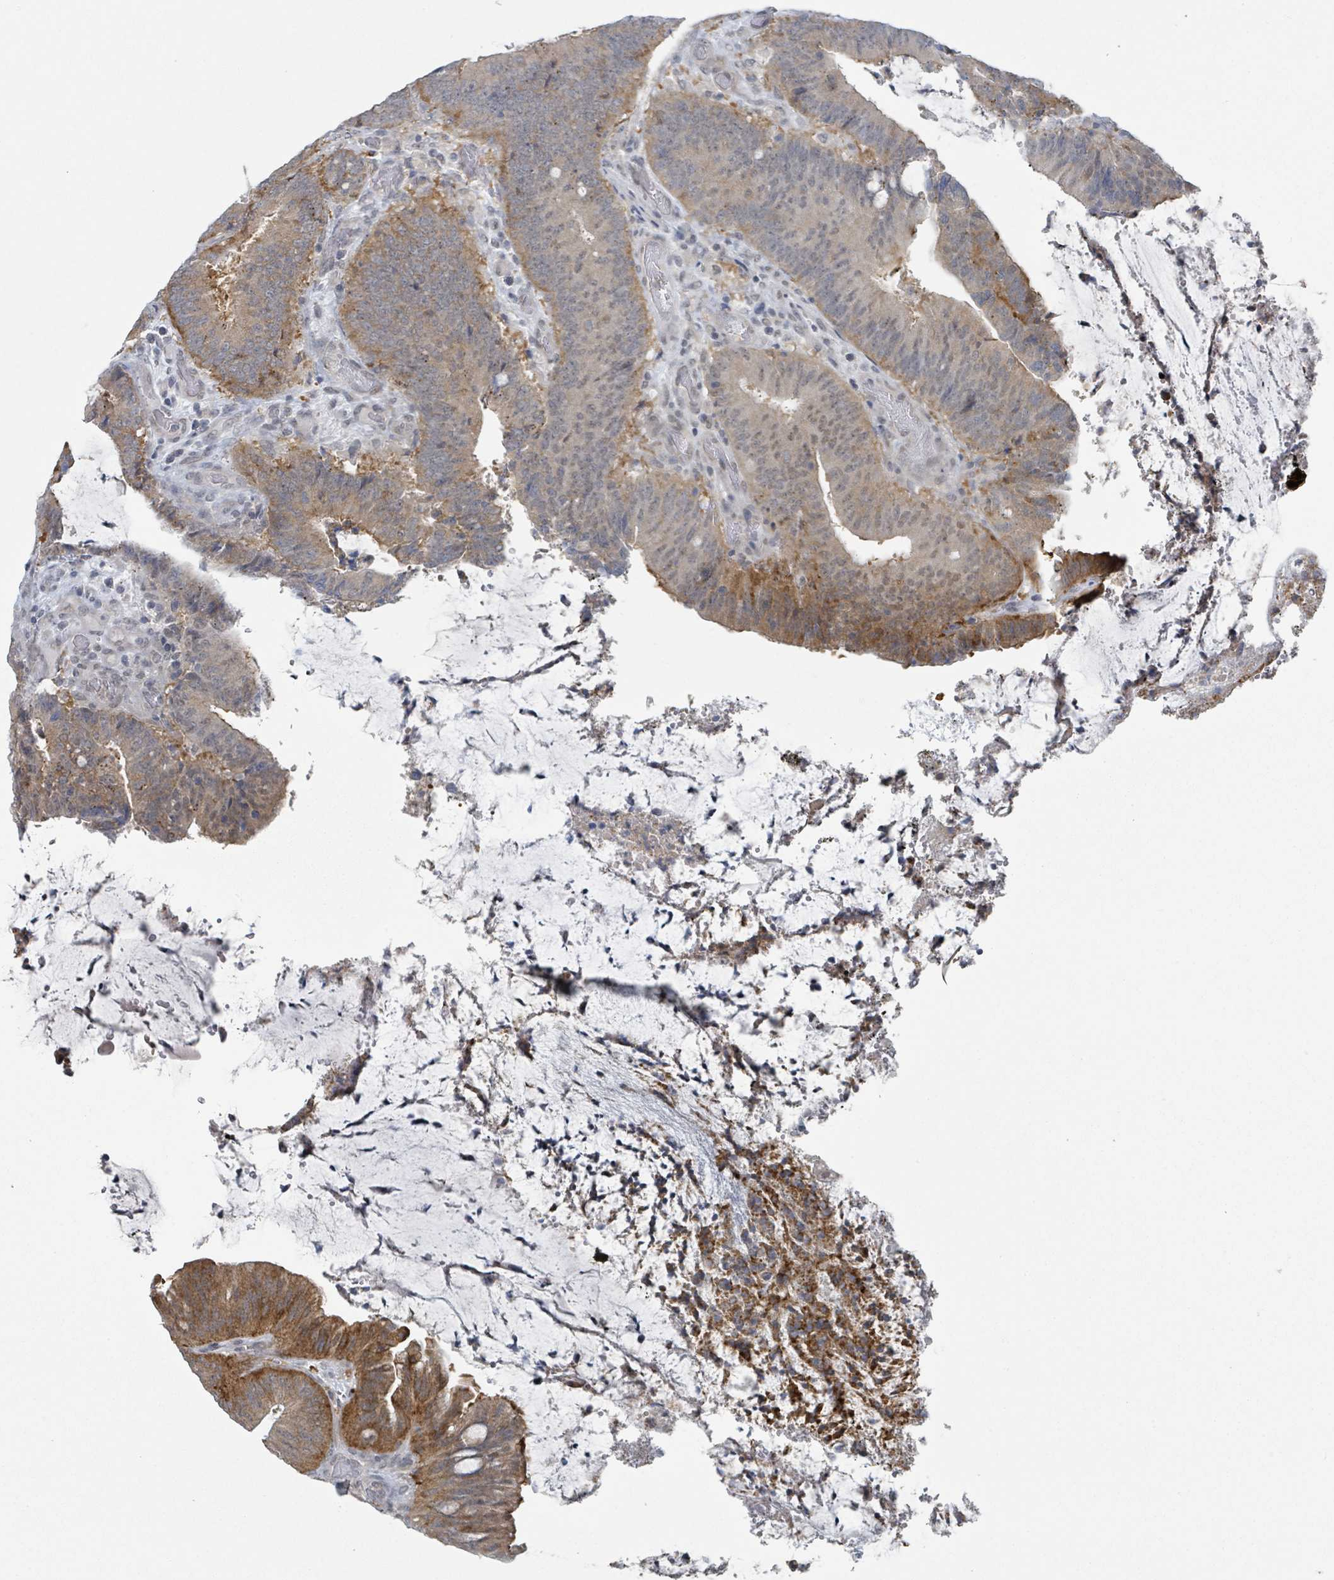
{"staining": {"intensity": "moderate", "quantity": "25%-75%", "location": "cytoplasmic/membranous,nuclear"}, "tissue": "colorectal cancer", "cell_type": "Tumor cells", "image_type": "cancer", "snomed": [{"axis": "morphology", "description": "Adenocarcinoma, NOS"}, {"axis": "topography", "description": "Colon"}], "caption": "Moderate cytoplasmic/membranous and nuclear protein expression is appreciated in about 25%-75% of tumor cells in colorectal cancer.", "gene": "ANKRD55", "patient": {"sex": "female", "age": 43}}